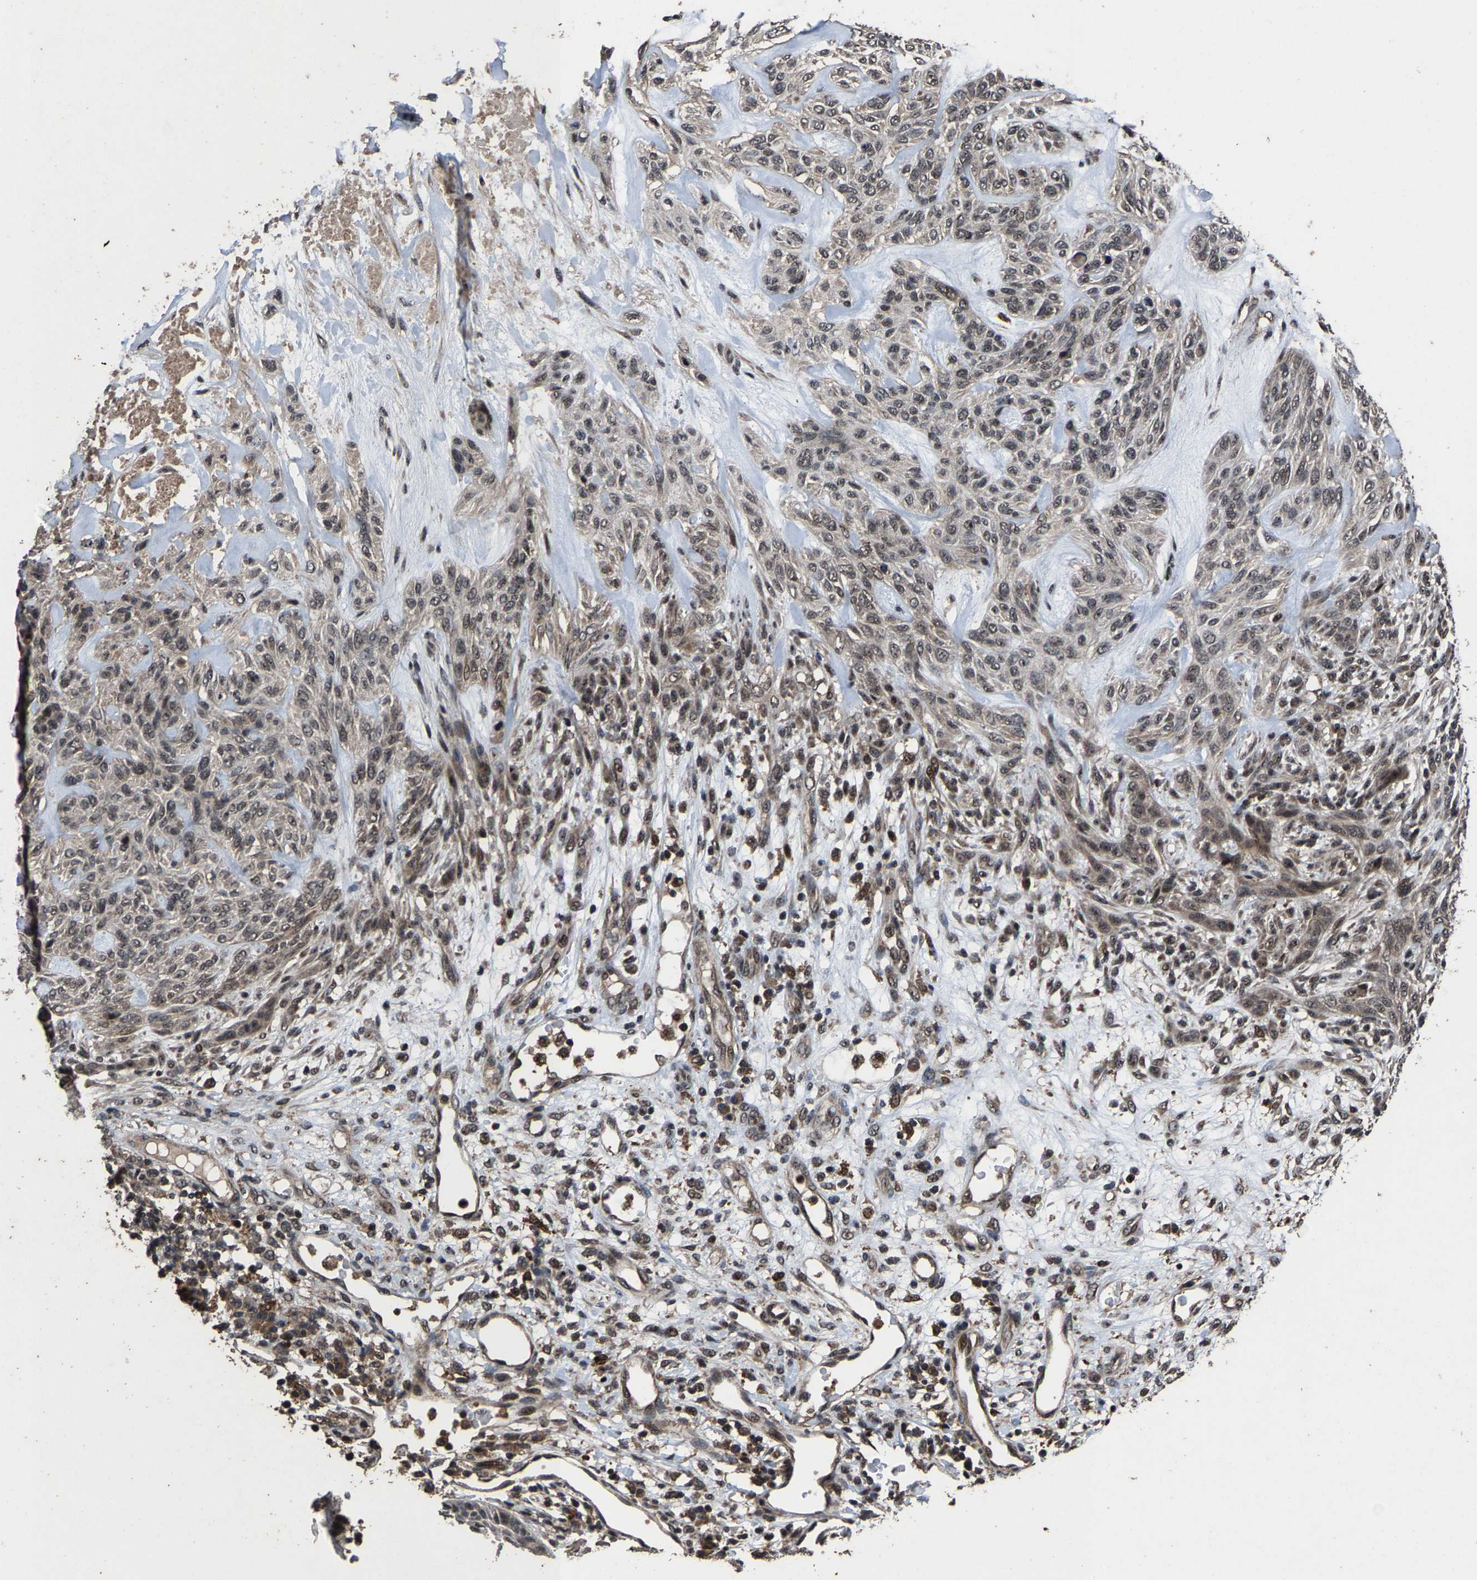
{"staining": {"intensity": "weak", "quantity": "<25%", "location": "cytoplasmic/membranous,nuclear"}, "tissue": "skin cancer", "cell_type": "Tumor cells", "image_type": "cancer", "snomed": [{"axis": "morphology", "description": "Basal cell carcinoma"}, {"axis": "topography", "description": "Skin"}], "caption": "Immunohistochemistry (IHC) micrograph of neoplastic tissue: skin cancer stained with DAB demonstrates no significant protein expression in tumor cells. Nuclei are stained in blue.", "gene": "HAUS6", "patient": {"sex": "male", "age": 55}}